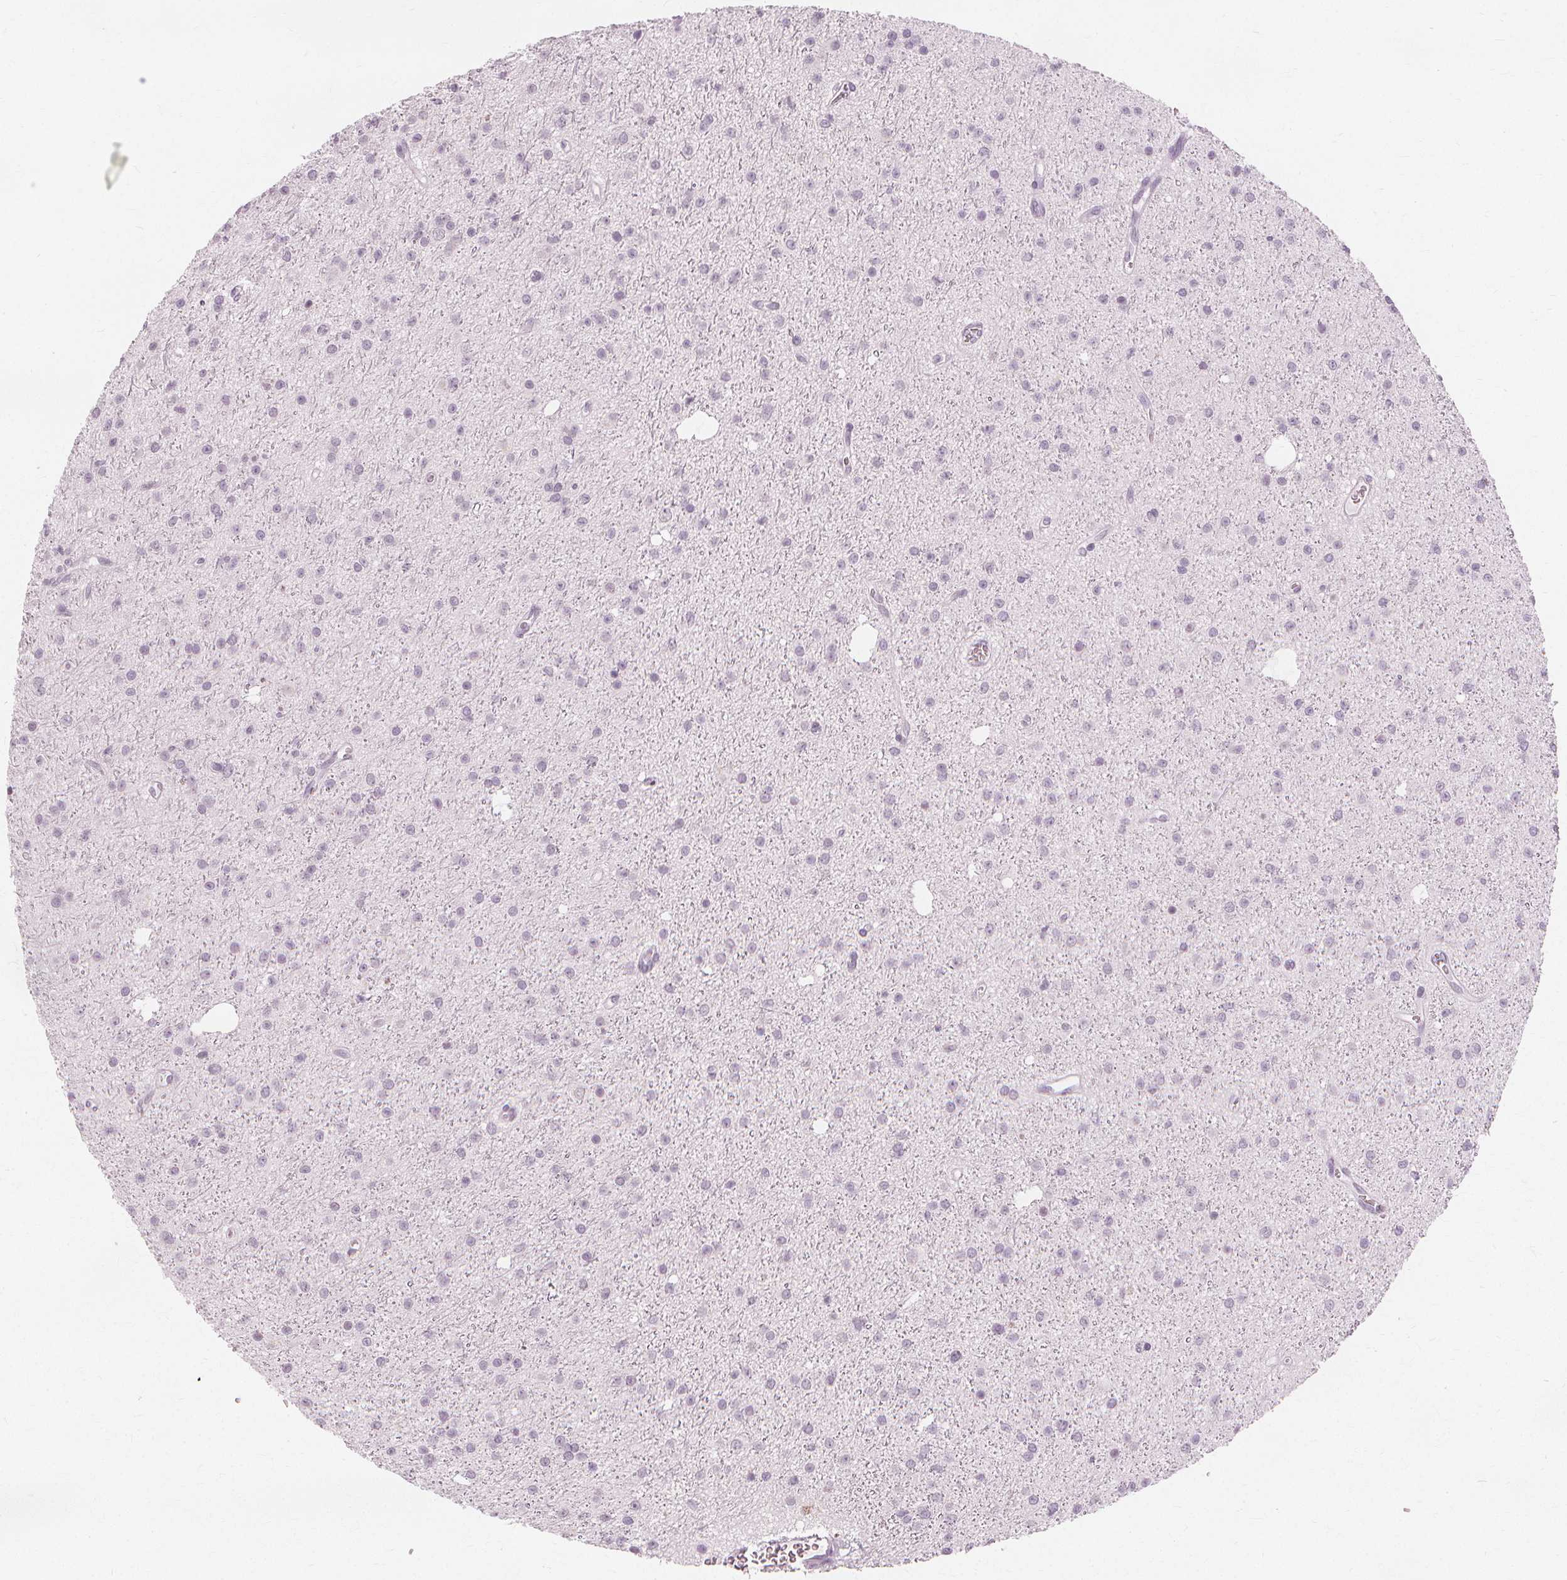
{"staining": {"intensity": "negative", "quantity": "none", "location": "none"}, "tissue": "glioma", "cell_type": "Tumor cells", "image_type": "cancer", "snomed": [{"axis": "morphology", "description": "Glioma, malignant, Low grade"}, {"axis": "topography", "description": "Brain"}], "caption": "High power microscopy histopathology image of an IHC image of glioma, revealing no significant positivity in tumor cells.", "gene": "NXPE1", "patient": {"sex": "male", "age": 27}}